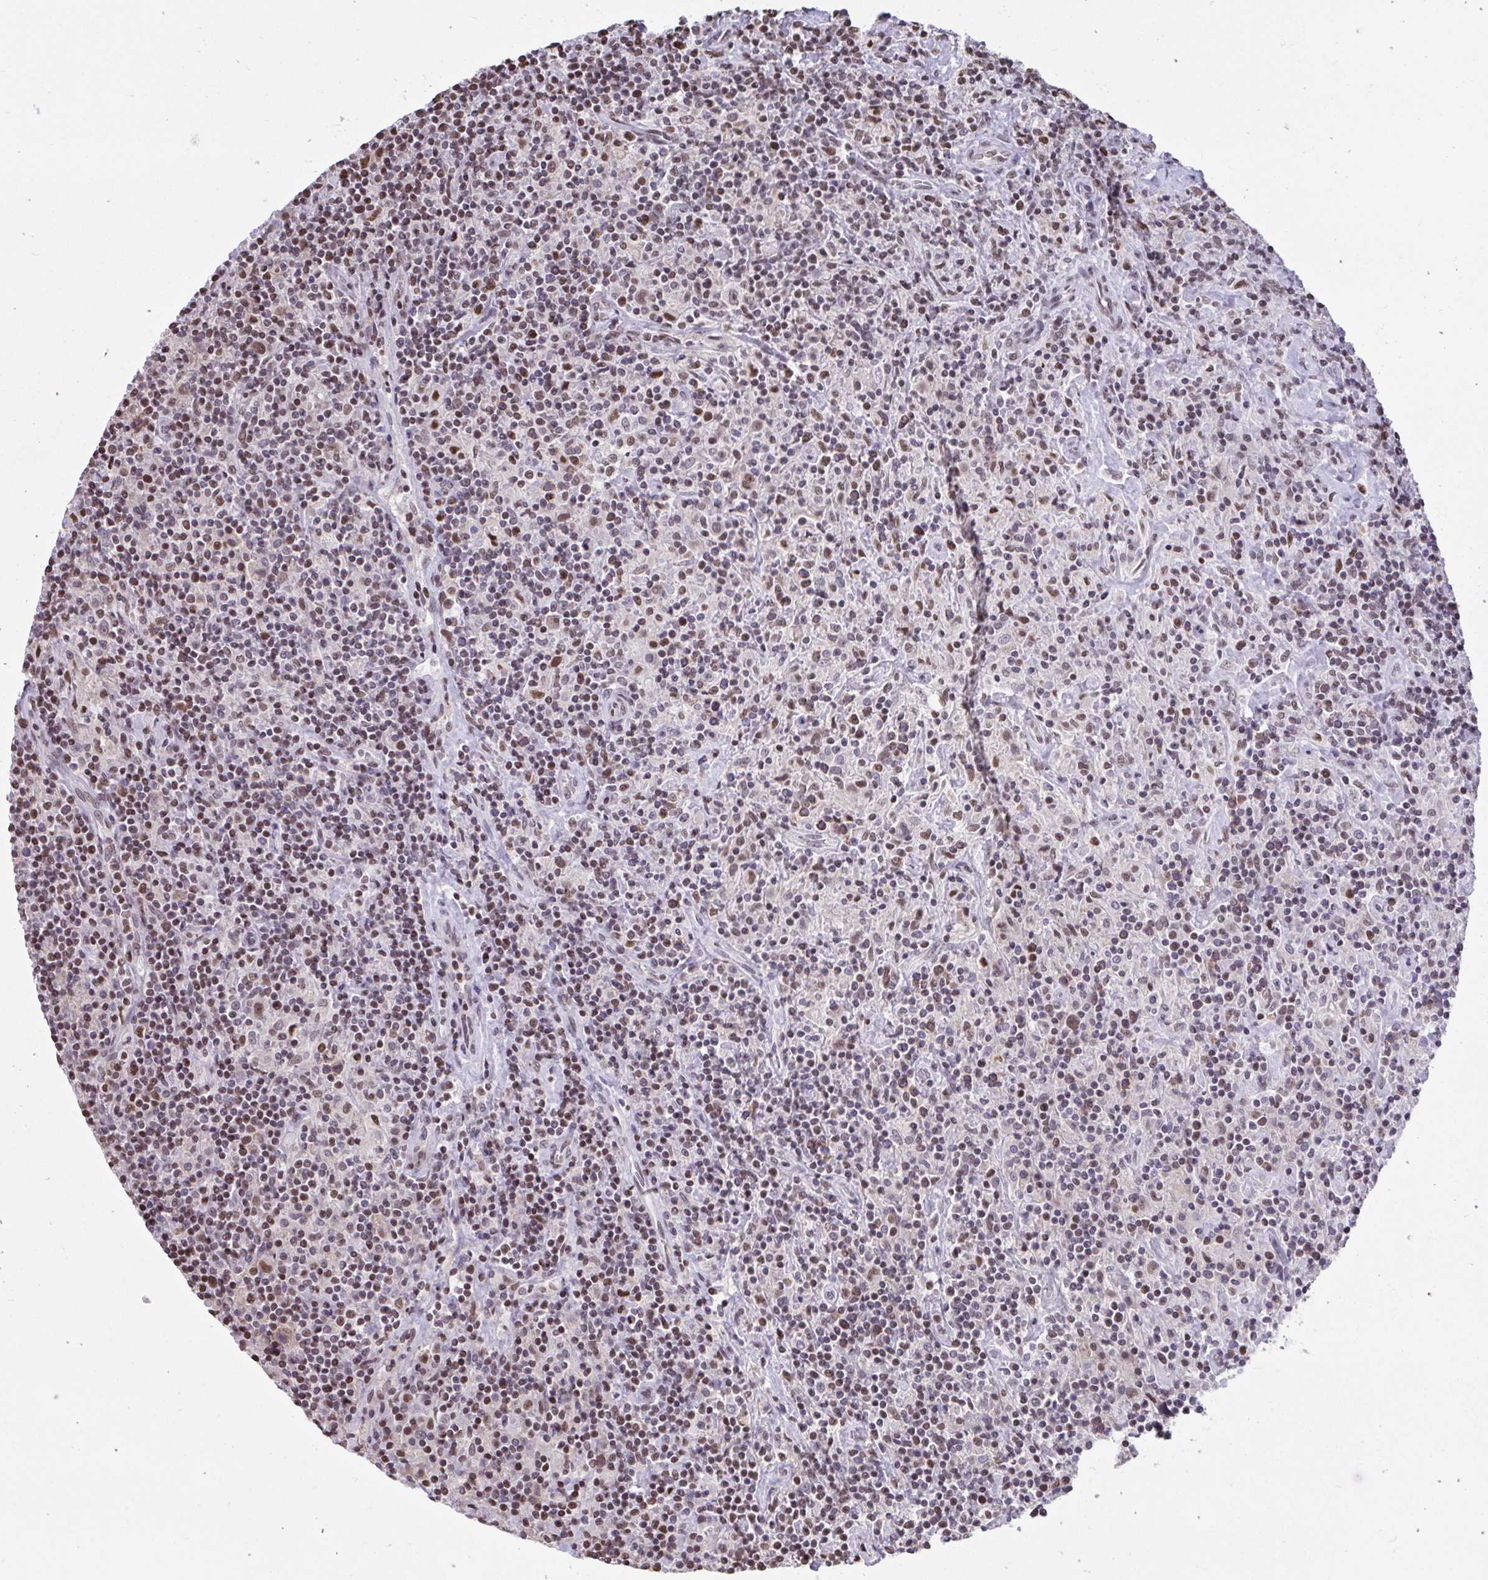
{"staining": {"intensity": "moderate", "quantity": ">75%", "location": "nuclear"}, "tissue": "lymphoma", "cell_type": "Tumor cells", "image_type": "cancer", "snomed": [{"axis": "morphology", "description": "Hodgkin's disease, NOS"}, {"axis": "topography", "description": "Lymph node"}], "caption": "Tumor cells demonstrate medium levels of moderate nuclear positivity in about >75% of cells in Hodgkin's disease. The protein is shown in brown color, while the nuclei are stained blue.", "gene": "HNRNPDL", "patient": {"sex": "male", "age": 70}}